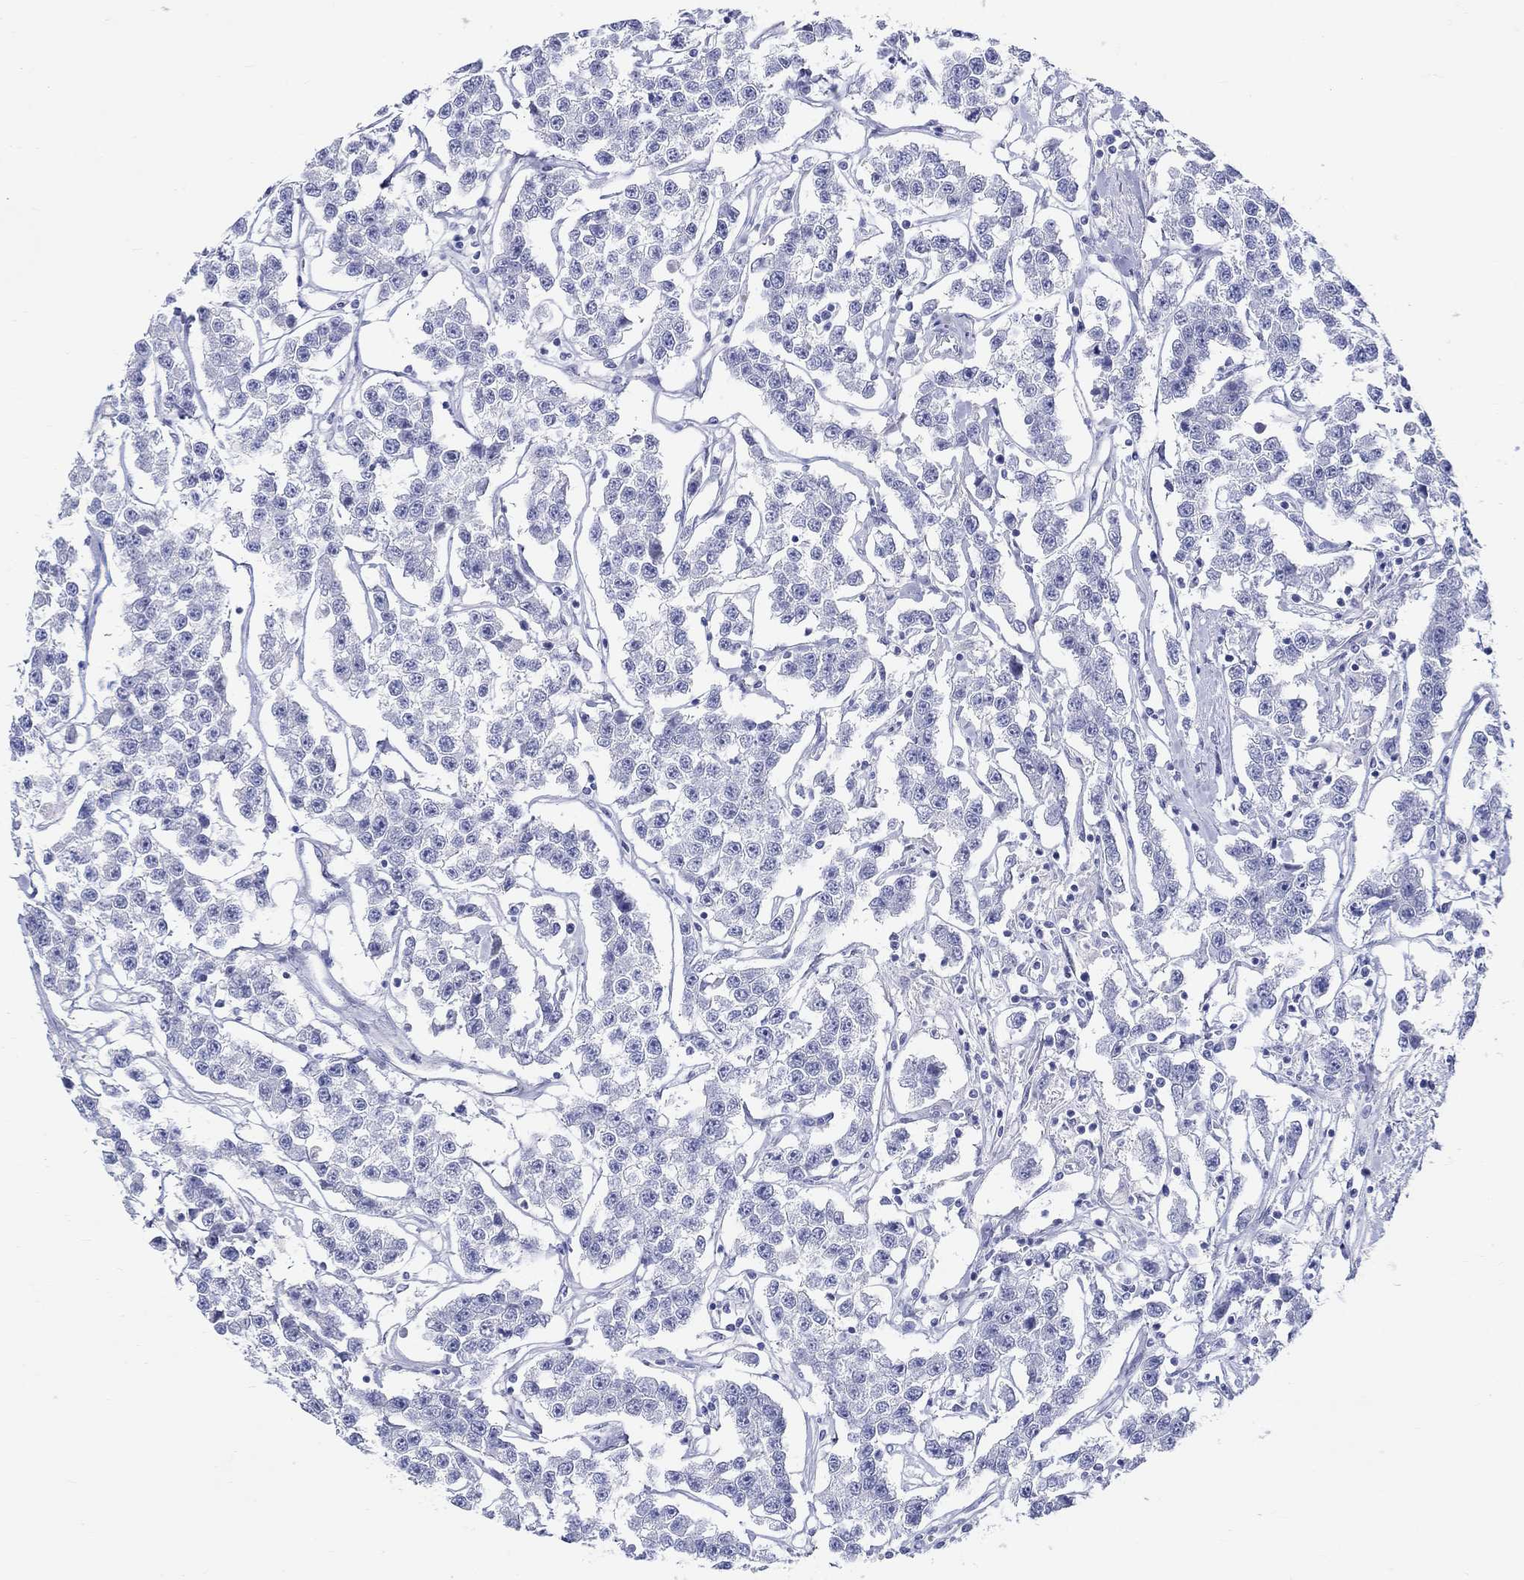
{"staining": {"intensity": "negative", "quantity": "none", "location": "none"}, "tissue": "testis cancer", "cell_type": "Tumor cells", "image_type": "cancer", "snomed": [{"axis": "morphology", "description": "Seminoma, NOS"}, {"axis": "topography", "description": "Testis"}], "caption": "Human testis cancer (seminoma) stained for a protein using immunohistochemistry exhibits no positivity in tumor cells.", "gene": "CRYGS", "patient": {"sex": "male", "age": 59}}